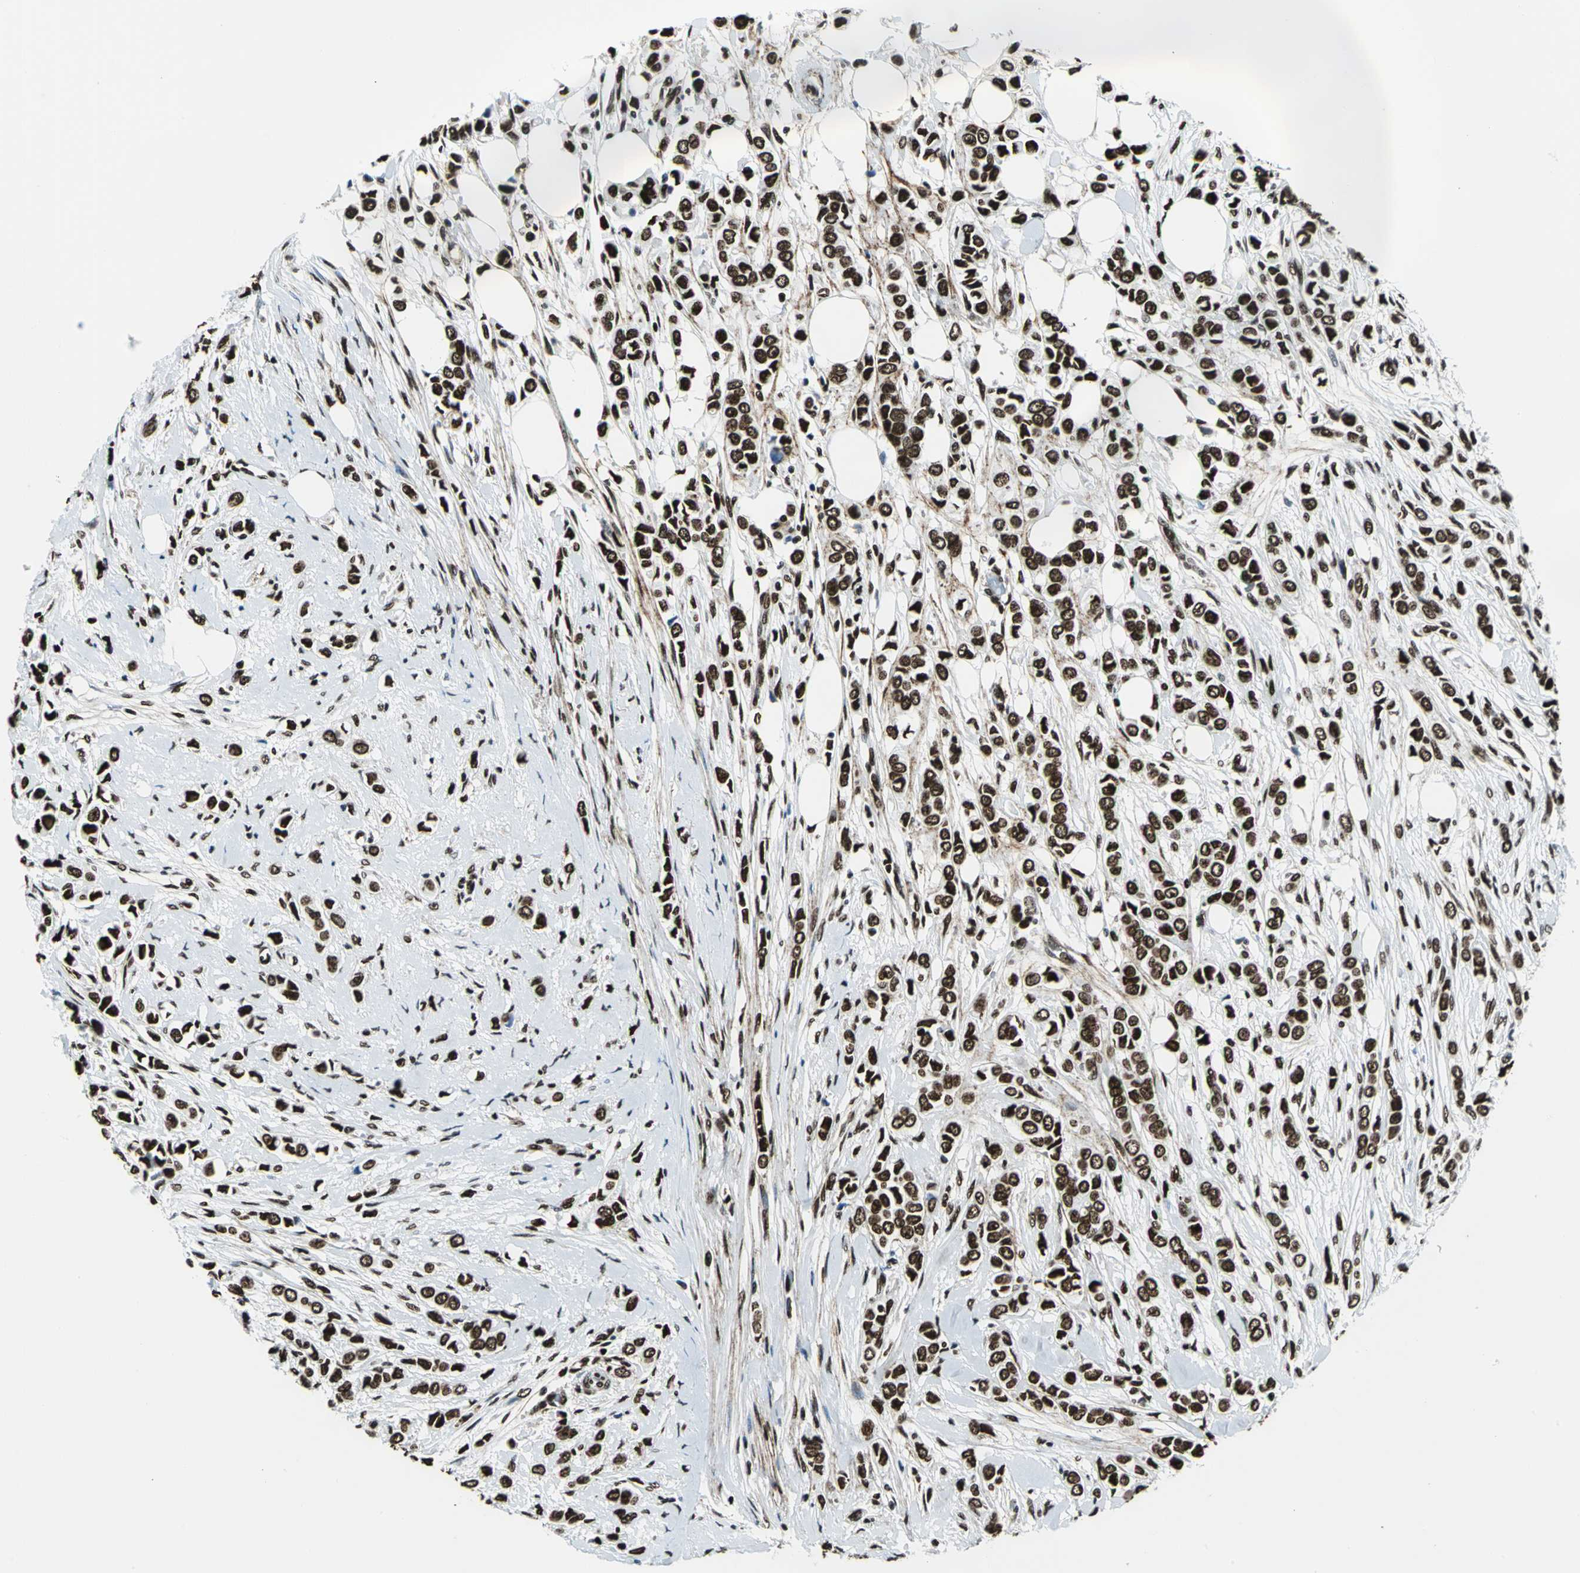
{"staining": {"intensity": "strong", "quantity": ">75%", "location": "nuclear"}, "tissue": "breast cancer", "cell_type": "Tumor cells", "image_type": "cancer", "snomed": [{"axis": "morphology", "description": "Lobular carcinoma"}, {"axis": "topography", "description": "Breast"}], "caption": "A brown stain highlights strong nuclear staining of a protein in breast cancer (lobular carcinoma) tumor cells.", "gene": "APEX1", "patient": {"sex": "female", "age": 51}}